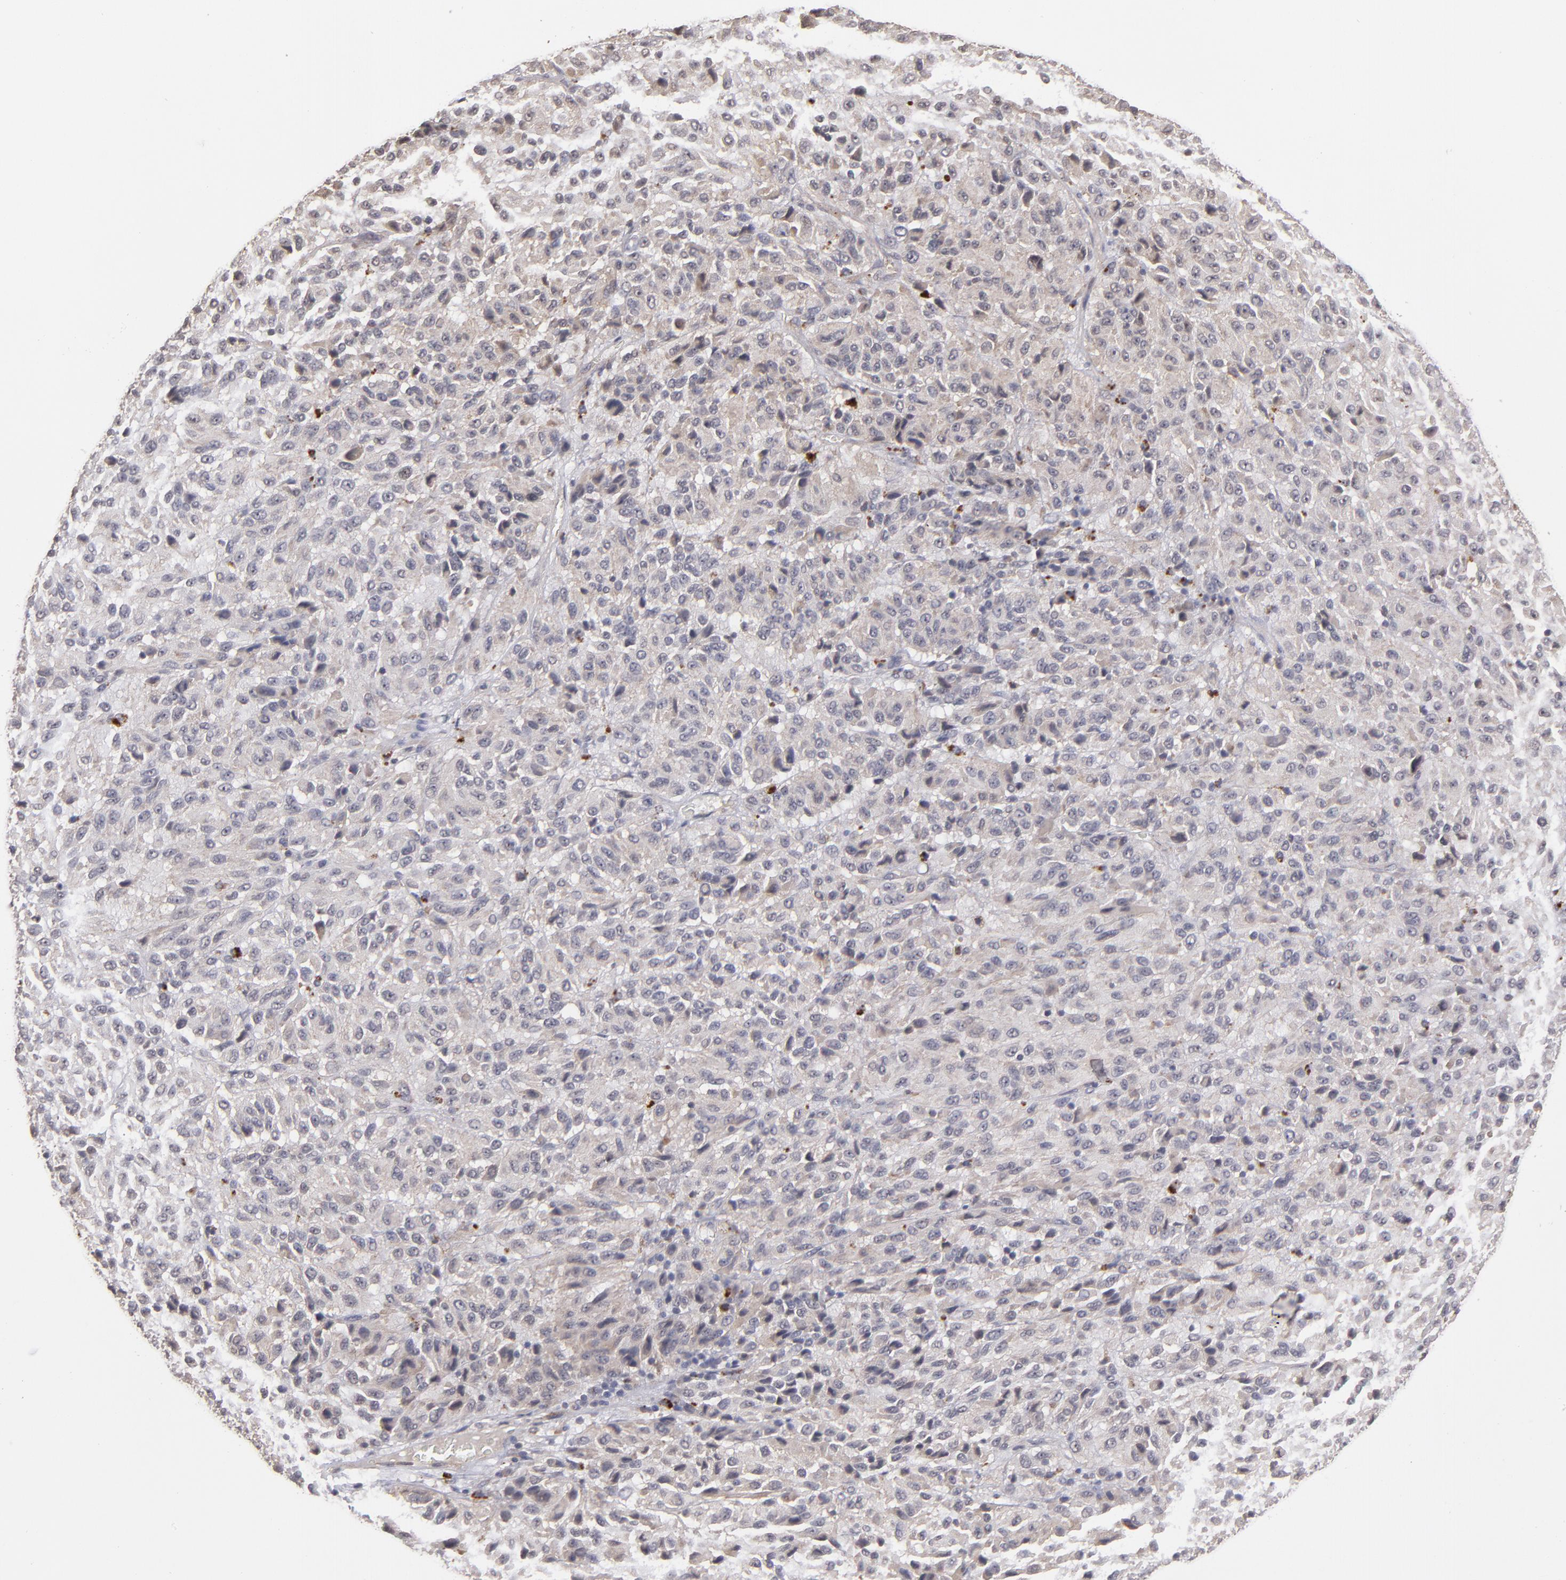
{"staining": {"intensity": "weak", "quantity": "<25%", "location": "cytoplasmic/membranous"}, "tissue": "melanoma", "cell_type": "Tumor cells", "image_type": "cancer", "snomed": [{"axis": "morphology", "description": "Malignant melanoma, Metastatic site"}, {"axis": "topography", "description": "Lung"}], "caption": "This is an IHC image of malignant melanoma (metastatic site). There is no positivity in tumor cells.", "gene": "CTSO", "patient": {"sex": "male", "age": 64}}